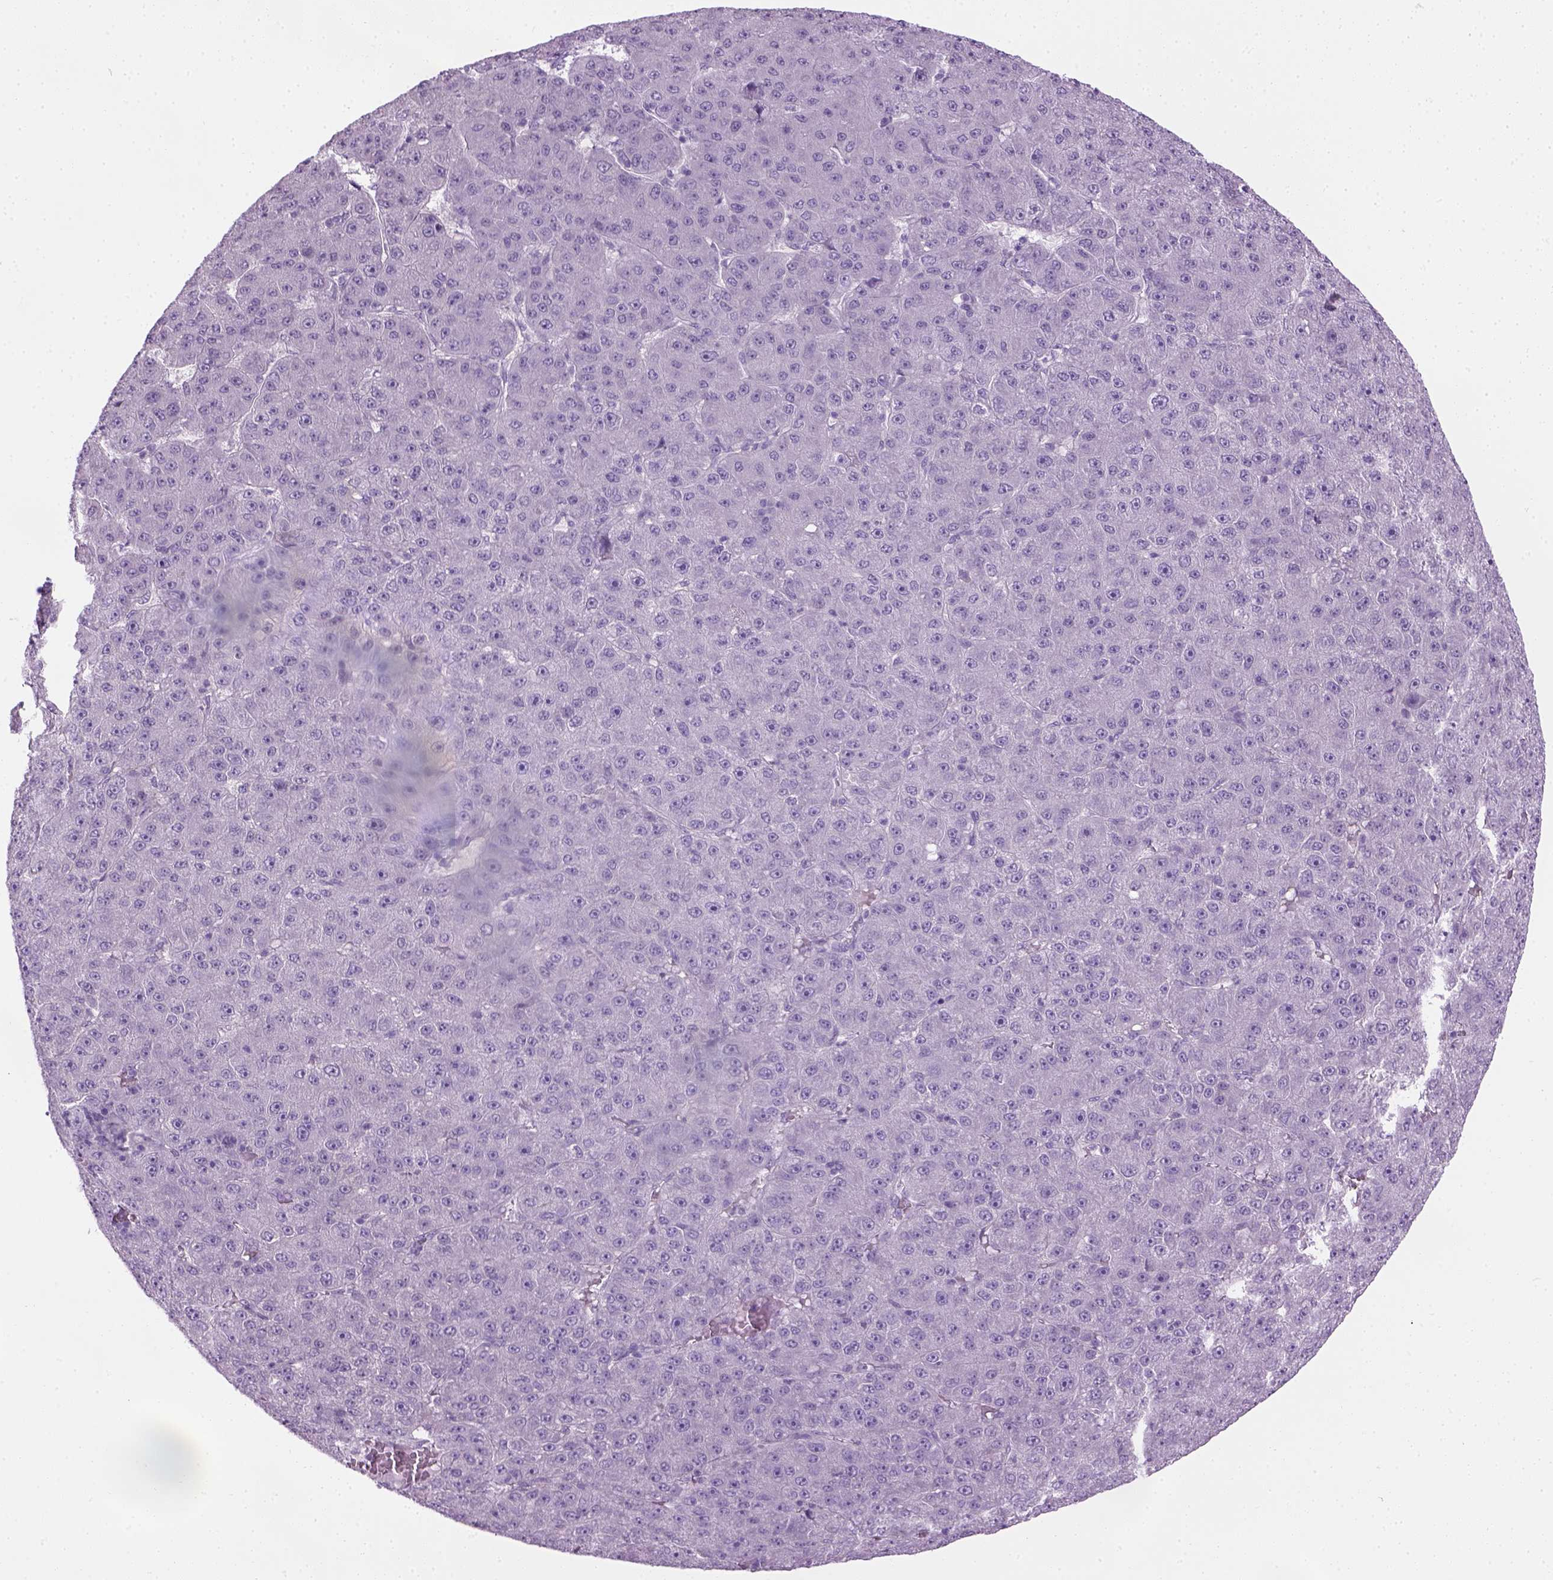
{"staining": {"intensity": "negative", "quantity": "none", "location": "none"}, "tissue": "liver cancer", "cell_type": "Tumor cells", "image_type": "cancer", "snomed": [{"axis": "morphology", "description": "Carcinoma, Hepatocellular, NOS"}, {"axis": "topography", "description": "Liver"}], "caption": "This is a histopathology image of immunohistochemistry staining of liver cancer (hepatocellular carcinoma), which shows no positivity in tumor cells.", "gene": "CIBAR2", "patient": {"sex": "male", "age": 67}}